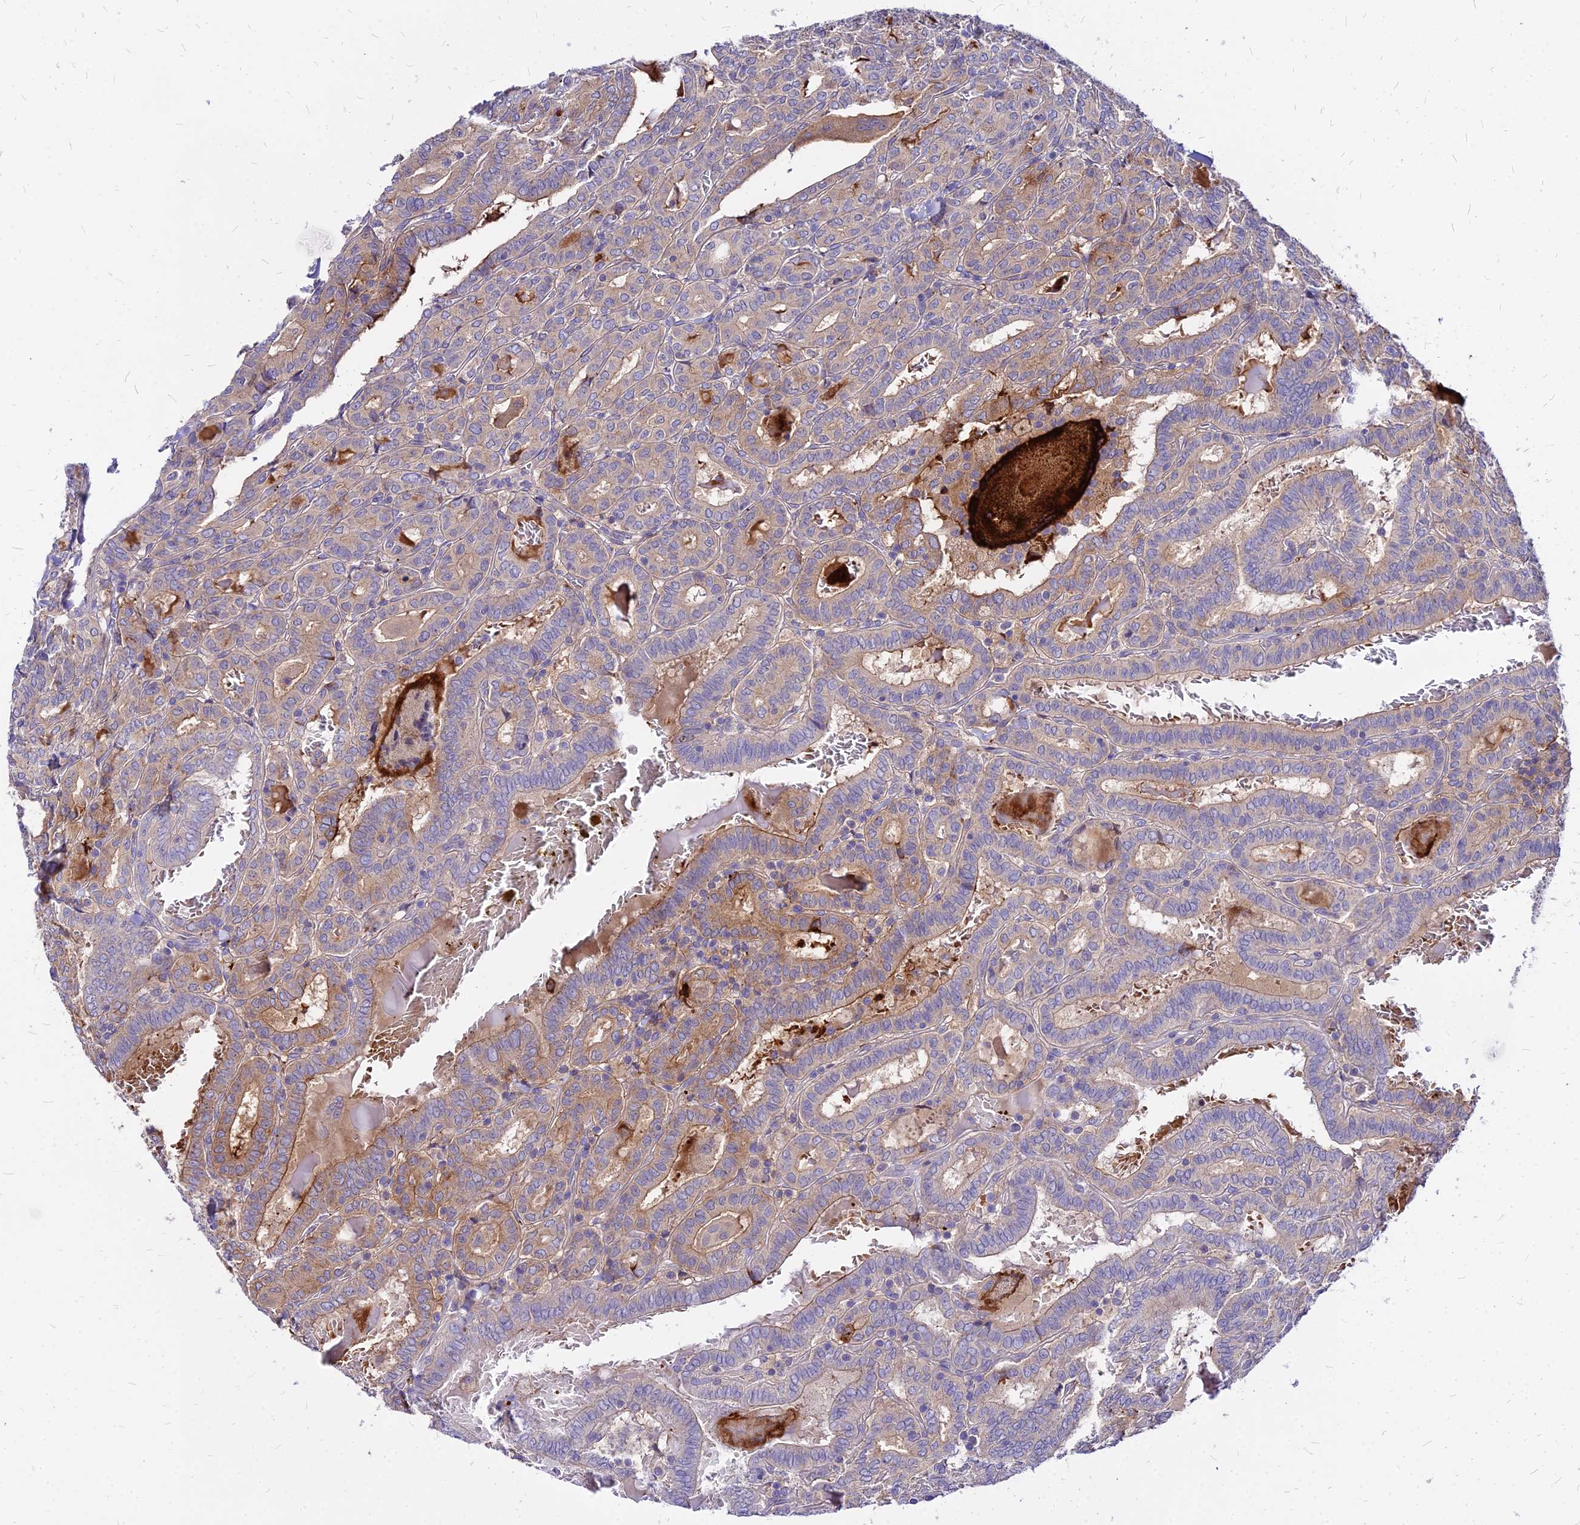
{"staining": {"intensity": "weak", "quantity": "25%-75%", "location": "cytoplasmic/membranous"}, "tissue": "thyroid cancer", "cell_type": "Tumor cells", "image_type": "cancer", "snomed": [{"axis": "morphology", "description": "Papillary adenocarcinoma, NOS"}, {"axis": "topography", "description": "Thyroid gland"}], "caption": "The immunohistochemical stain shows weak cytoplasmic/membranous staining in tumor cells of thyroid cancer tissue.", "gene": "COMMD10", "patient": {"sex": "female", "age": 72}}